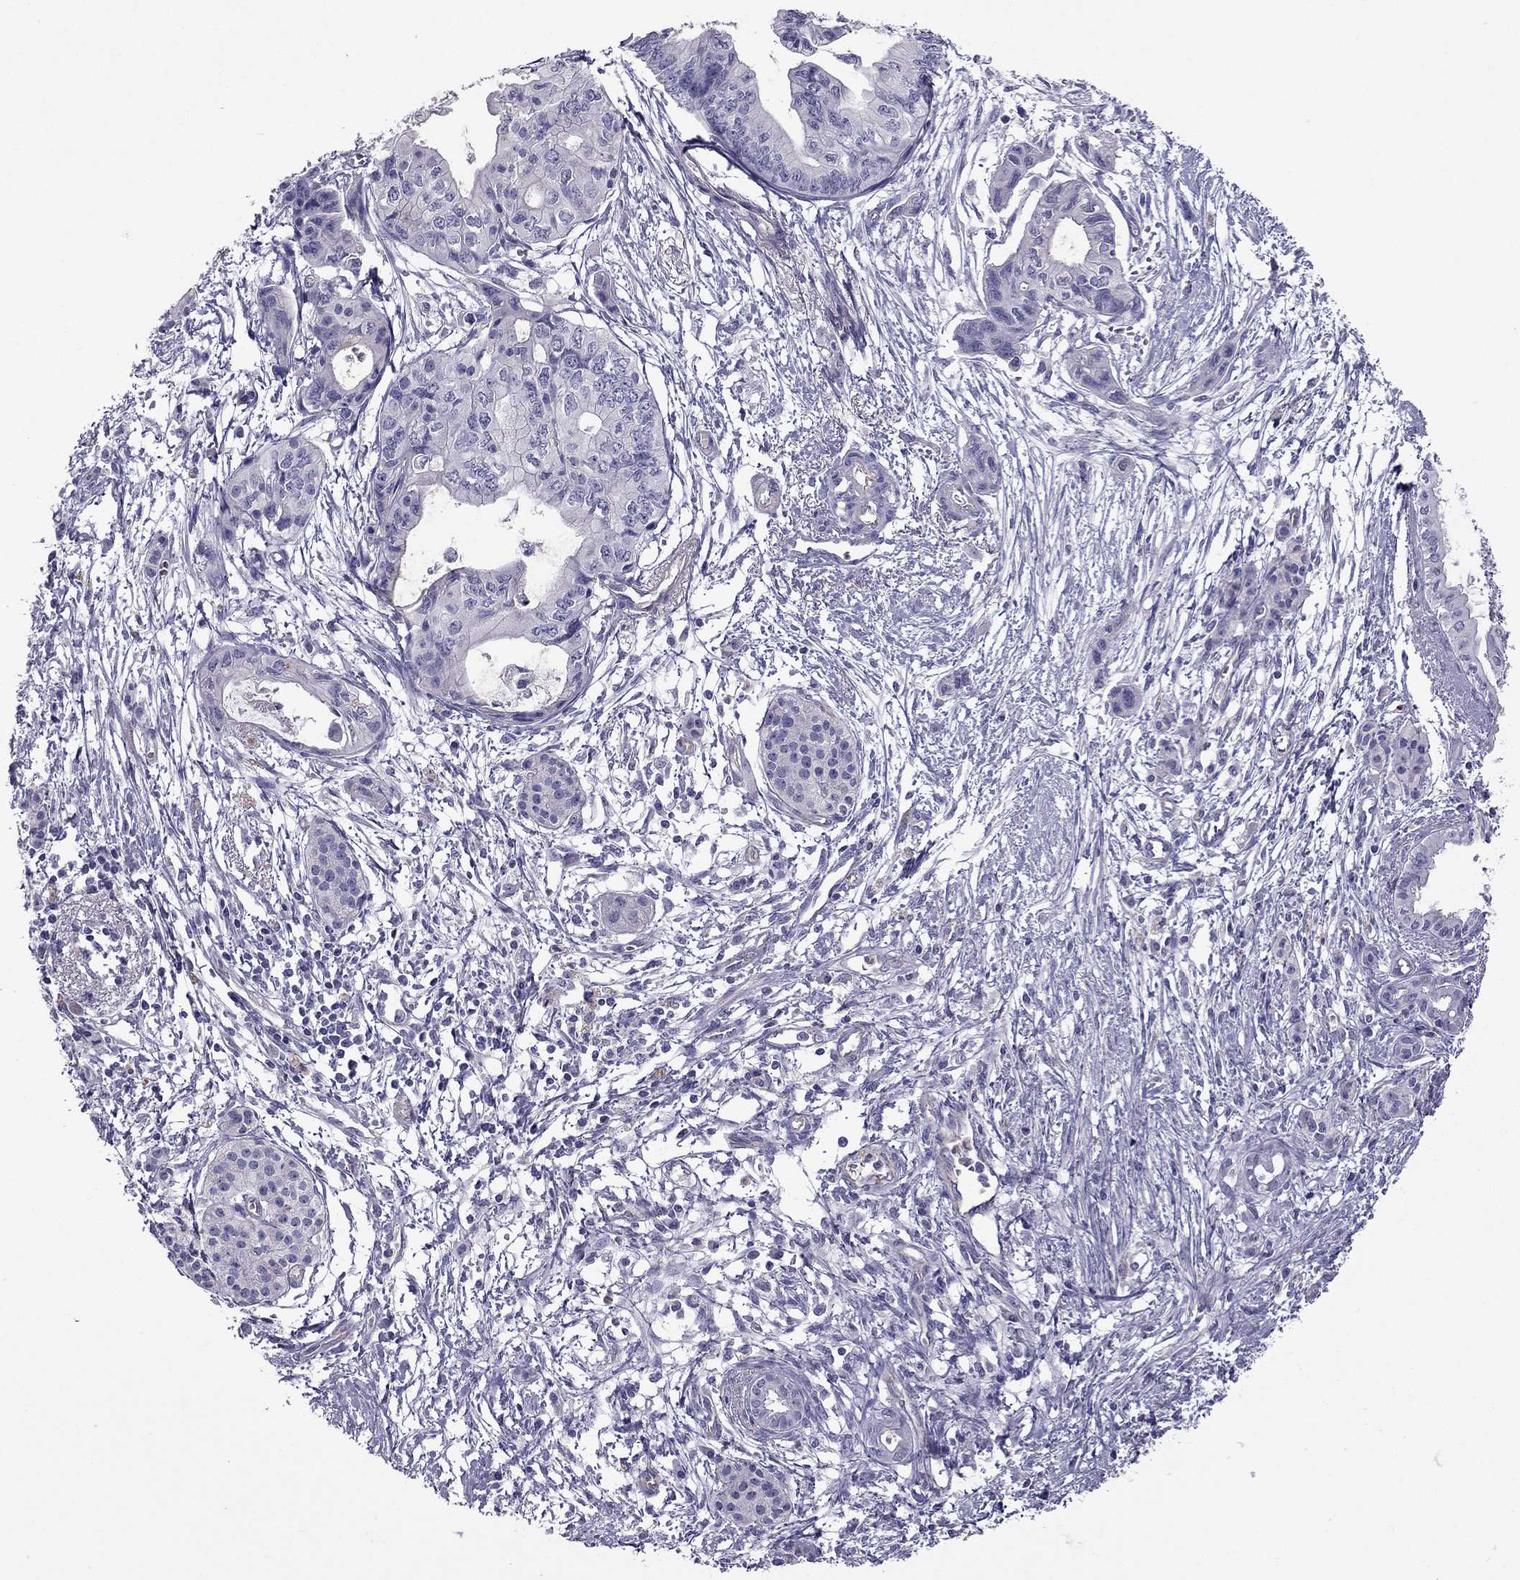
{"staining": {"intensity": "negative", "quantity": "none", "location": "none"}, "tissue": "pancreatic cancer", "cell_type": "Tumor cells", "image_type": "cancer", "snomed": [{"axis": "morphology", "description": "Adenocarcinoma, NOS"}, {"axis": "topography", "description": "Pancreas"}], "caption": "The image shows no significant staining in tumor cells of pancreatic cancer.", "gene": "STOML3", "patient": {"sex": "female", "age": 76}}